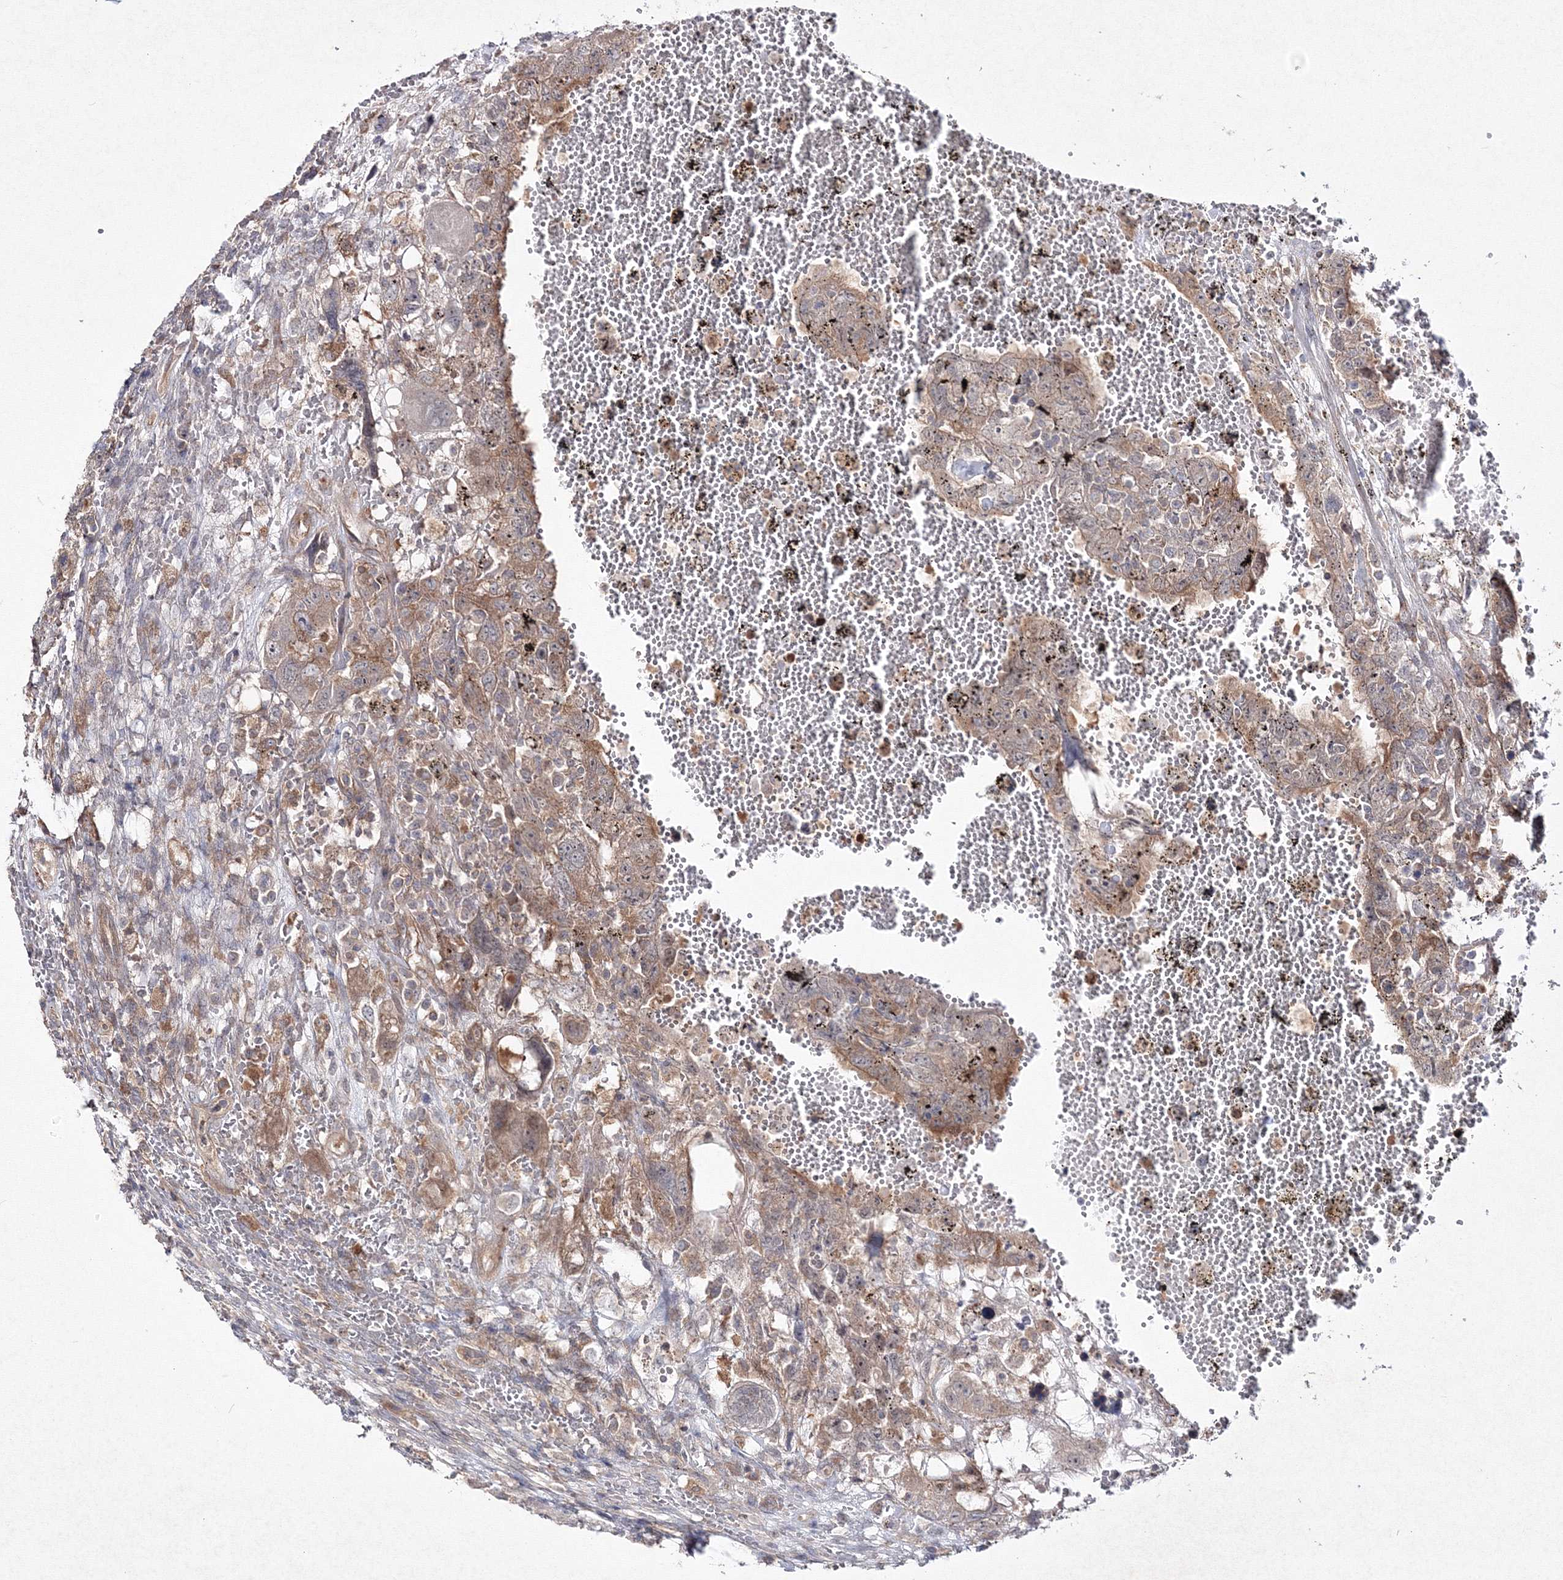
{"staining": {"intensity": "moderate", "quantity": "25%-75%", "location": "cytoplasmic/membranous"}, "tissue": "testis cancer", "cell_type": "Tumor cells", "image_type": "cancer", "snomed": [{"axis": "morphology", "description": "Carcinoma, Embryonal, NOS"}, {"axis": "topography", "description": "Testis"}], "caption": "Immunohistochemical staining of testis cancer (embryonal carcinoma) reveals medium levels of moderate cytoplasmic/membranous protein staining in approximately 25%-75% of tumor cells. Using DAB (brown) and hematoxylin (blue) stains, captured at high magnification using brightfield microscopy.", "gene": "IPMK", "patient": {"sex": "male", "age": 26}}